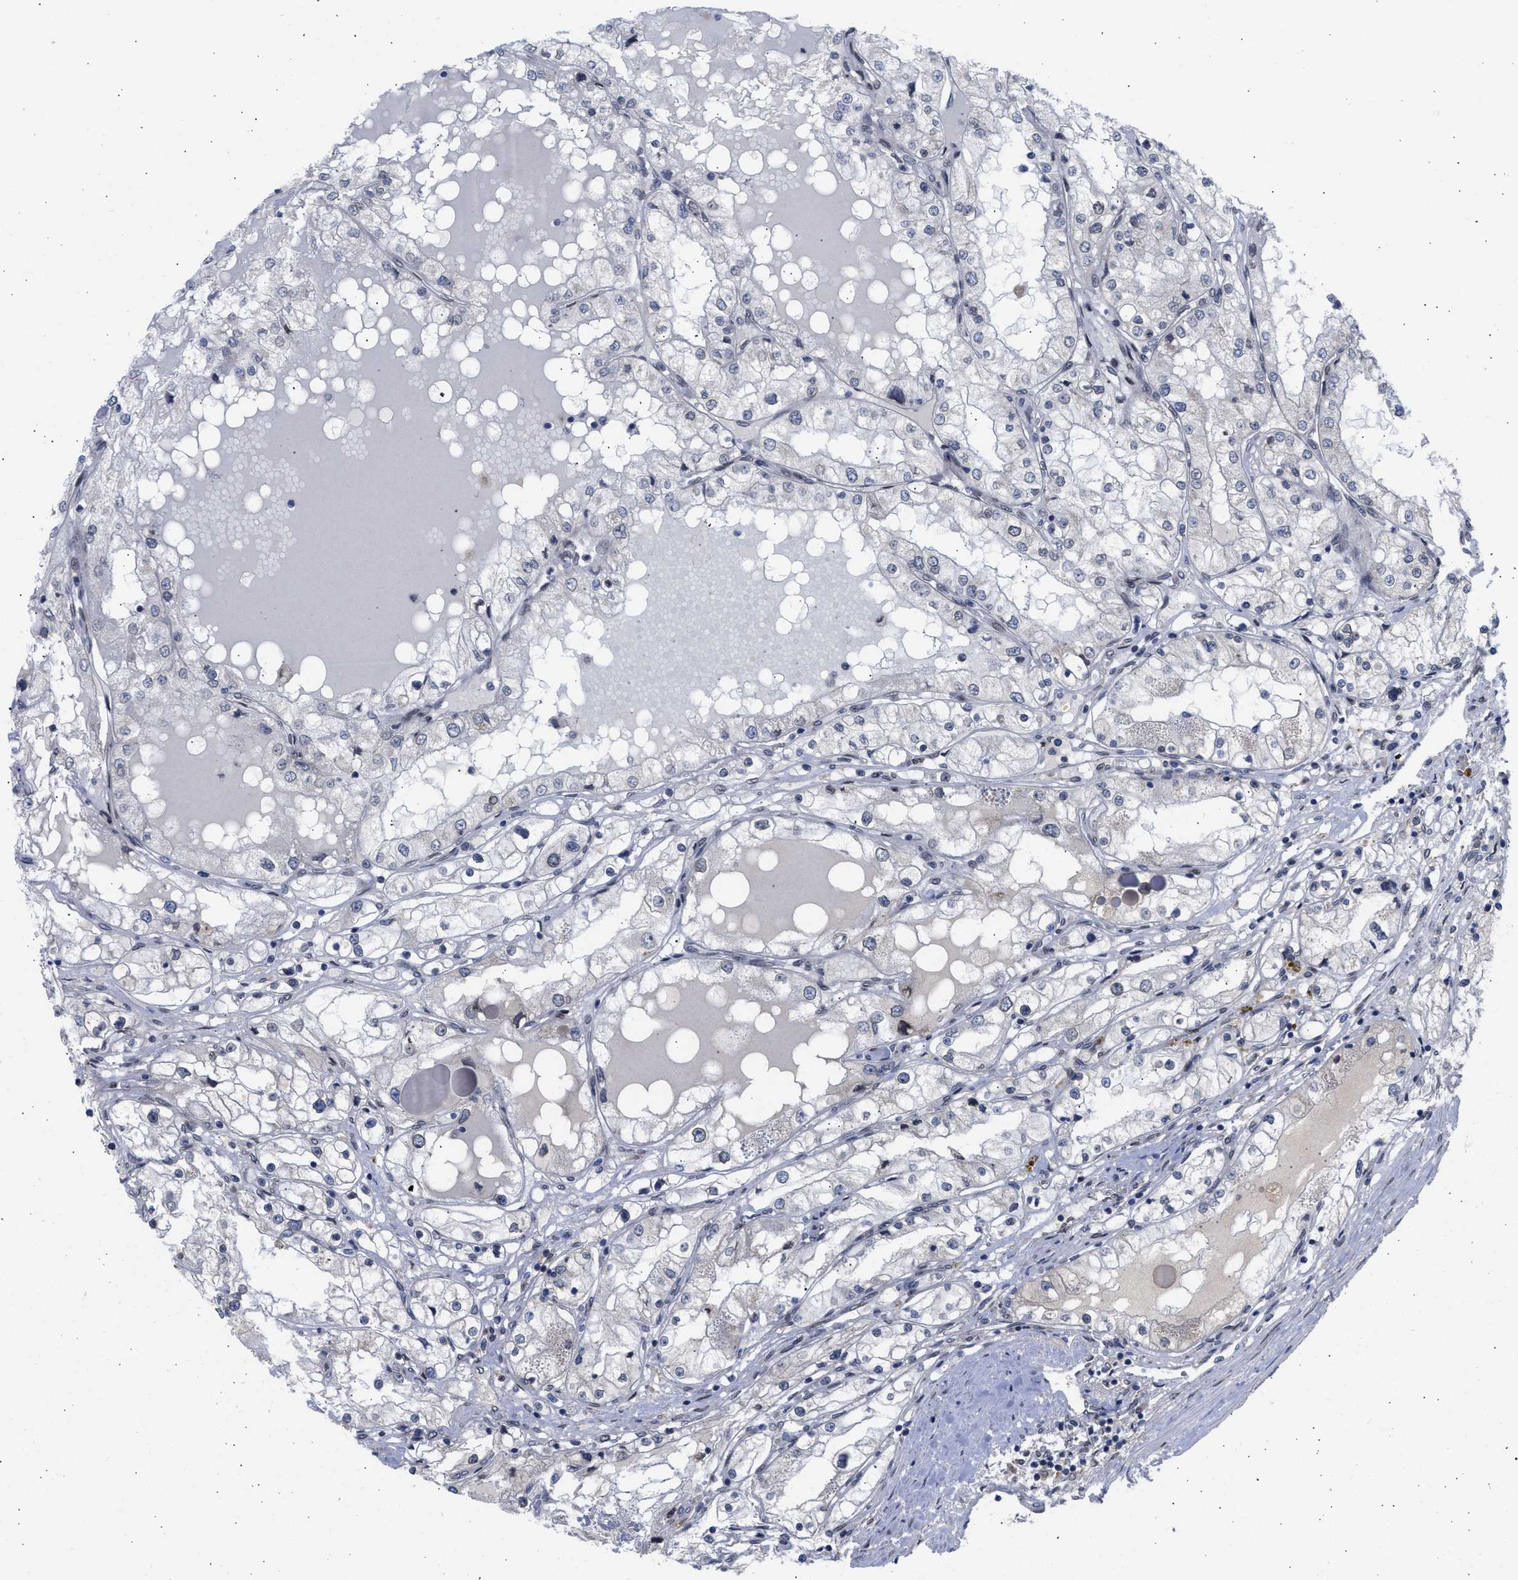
{"staining": {"intensity": "negative", "quantity": "none", "location": "none"}, "tissue": "renal cancer", "cell_type": "Tumor cells", "image_type": "cancer", "snomed": [{"axis": "morphology", "description": "Adenocarcinoma, NOS"}, {"axis": "topography", "description": "Kidney"}], "caption": "Immunohistochemical staining of renal adenocarcinoma displays no significant staining in tumor cells. The staining was performed using DAB to visualize the protein expression in brown, while the nuclei were stained in blue with hematoxylin (Magnification: 20x).", "gene": "NUP35", "patient": {"sex": "male", "age": 68}}